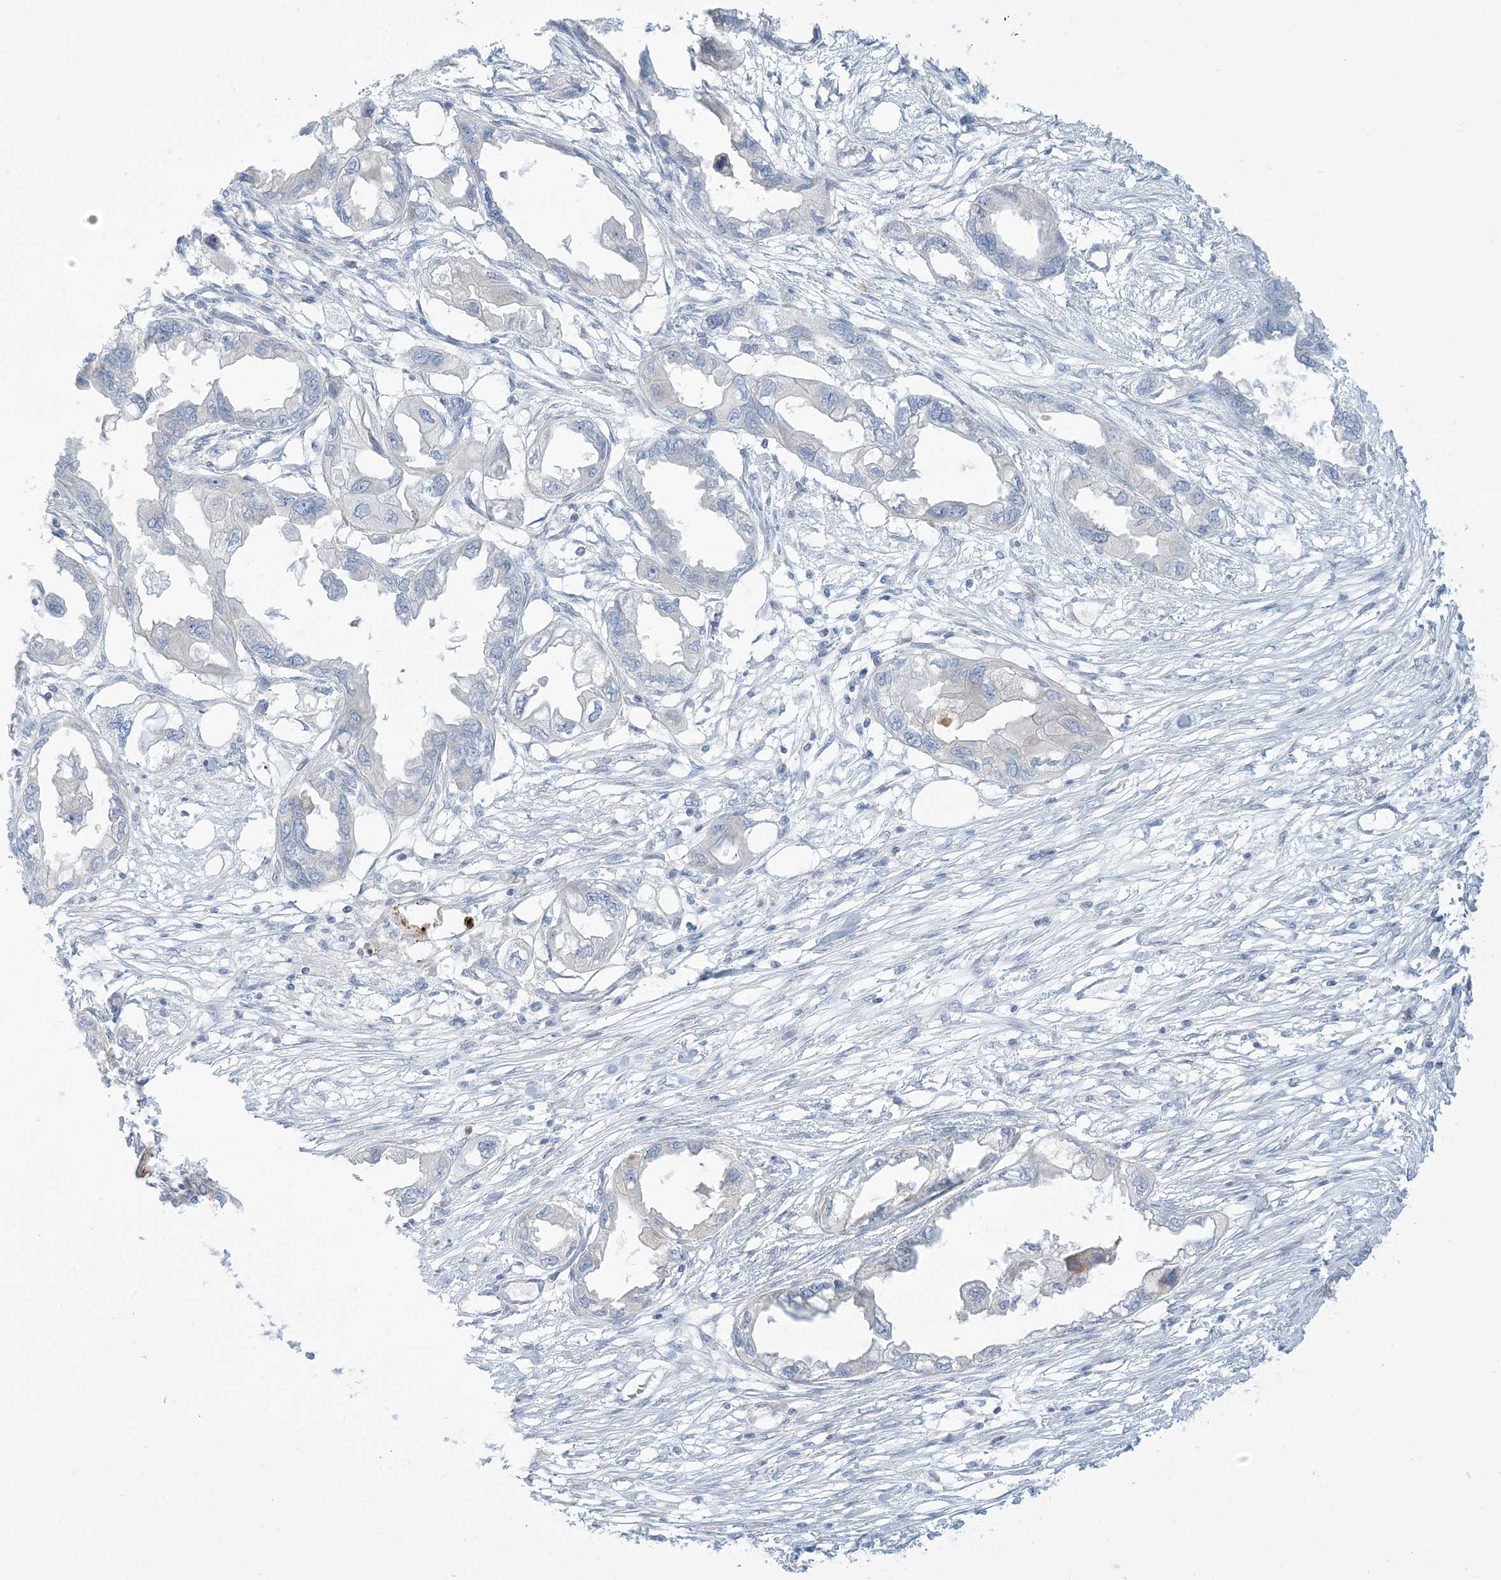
{"staining": {"intensity": "negative", "quantity": "none", "location": "none"}, "tissue": "endometrial cancer", "cell_type": "Tumor cells", "image_type": "cancer", "snomed": [{"axis": "morphology", "description": "Adenocarcinoma, NOS"}, {"axis": "morphology", "description": "Adenocarcinoma, metastatic, NOS"}, {"axis": "topography", "description": "Adipose tissue"}, {"axis": "topography", "description": "Endometrium"}], "caption": "Immunohistochemical staining of endometrial cancer (metastatic adenocarcinoma) exhibits no significant expression in tumor cells.", "gene": "AFTPH", "patient": {"sex": "female", "age": 67}}